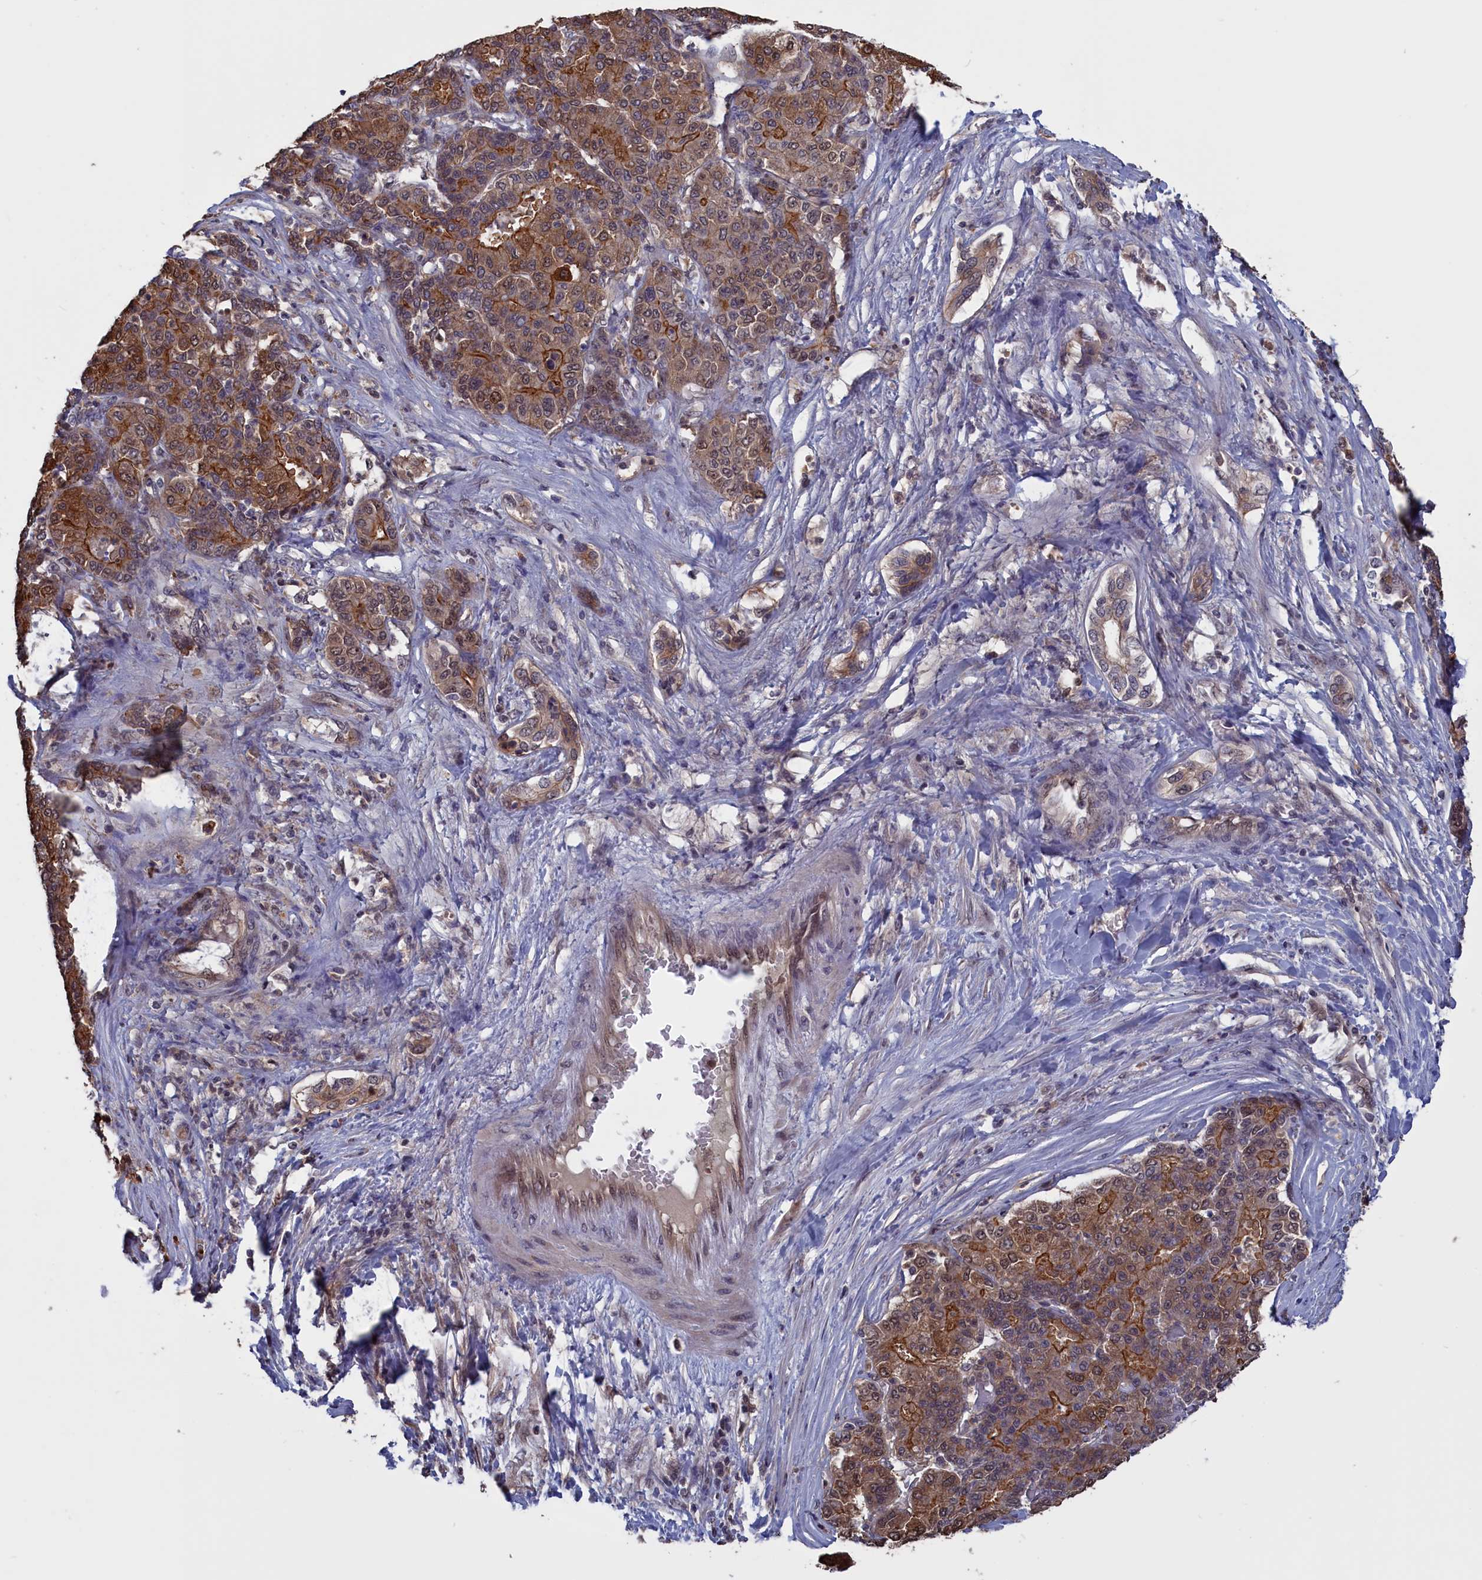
{"staining": {"intensity": "moderate", "quantity": "25%-75%", "location": "cytoplasmic/membranous"}, "tissue": "liver cancer", "cell_type": "Tumor cells", "image_type": "cancer", "snomed": [{"axis": "morphology", "description": "Carcinoma, Hepatocellular, NOS"}, {"axis": "topography", "description": "Liver"}], "caption": "Immunohistochemistry of liver hepatocellular carcinoma shows medium levels of moderate cytoplasmic/membranous positivity in approximately 25%-75% of tumor cells.", "gene": "PLP2", "patient": {"sex": "male", "age": 65}}